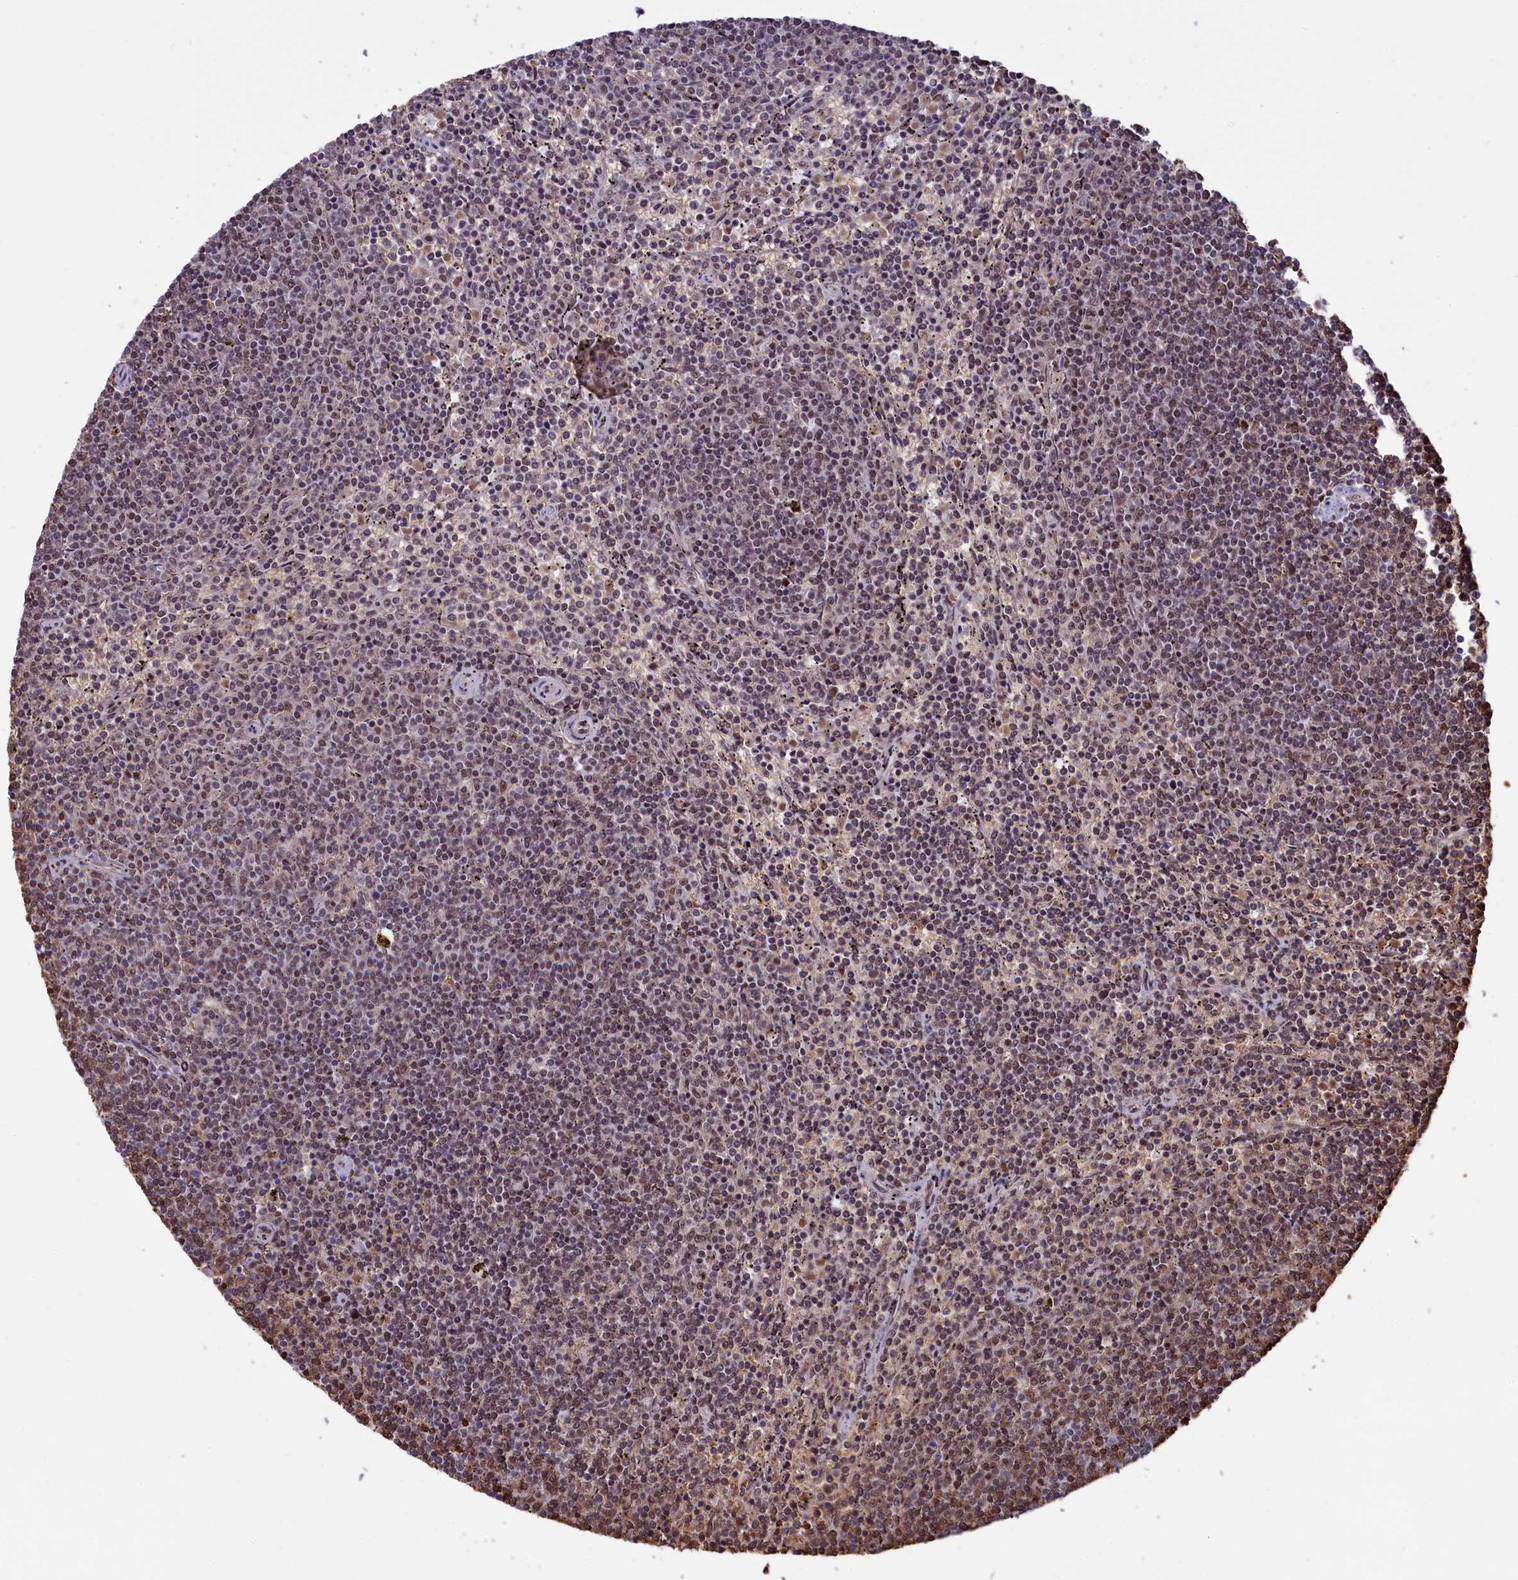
{"staining": {"intensity": "weak", "quantity": "25%-75%", "location": "nuclear"}, "tissue": "lymphoma", "cell_type": "Tumor cells", "image_type": "cancer", "snomed": [{"axis": "morphology", "description": "Malignant lymphoma, non-Hodgkin's type, Low grade"}, {"axis": "topography", "description": "Spleen"}], "caption": "Tumor cells show weak nuclear staining in about 25%-75% of cells in low-grade malignant lymphoma, non-Hodgkin's type.", "gene": "MPHOSPH8", "patient": {"sex": "female", "age": 50}}